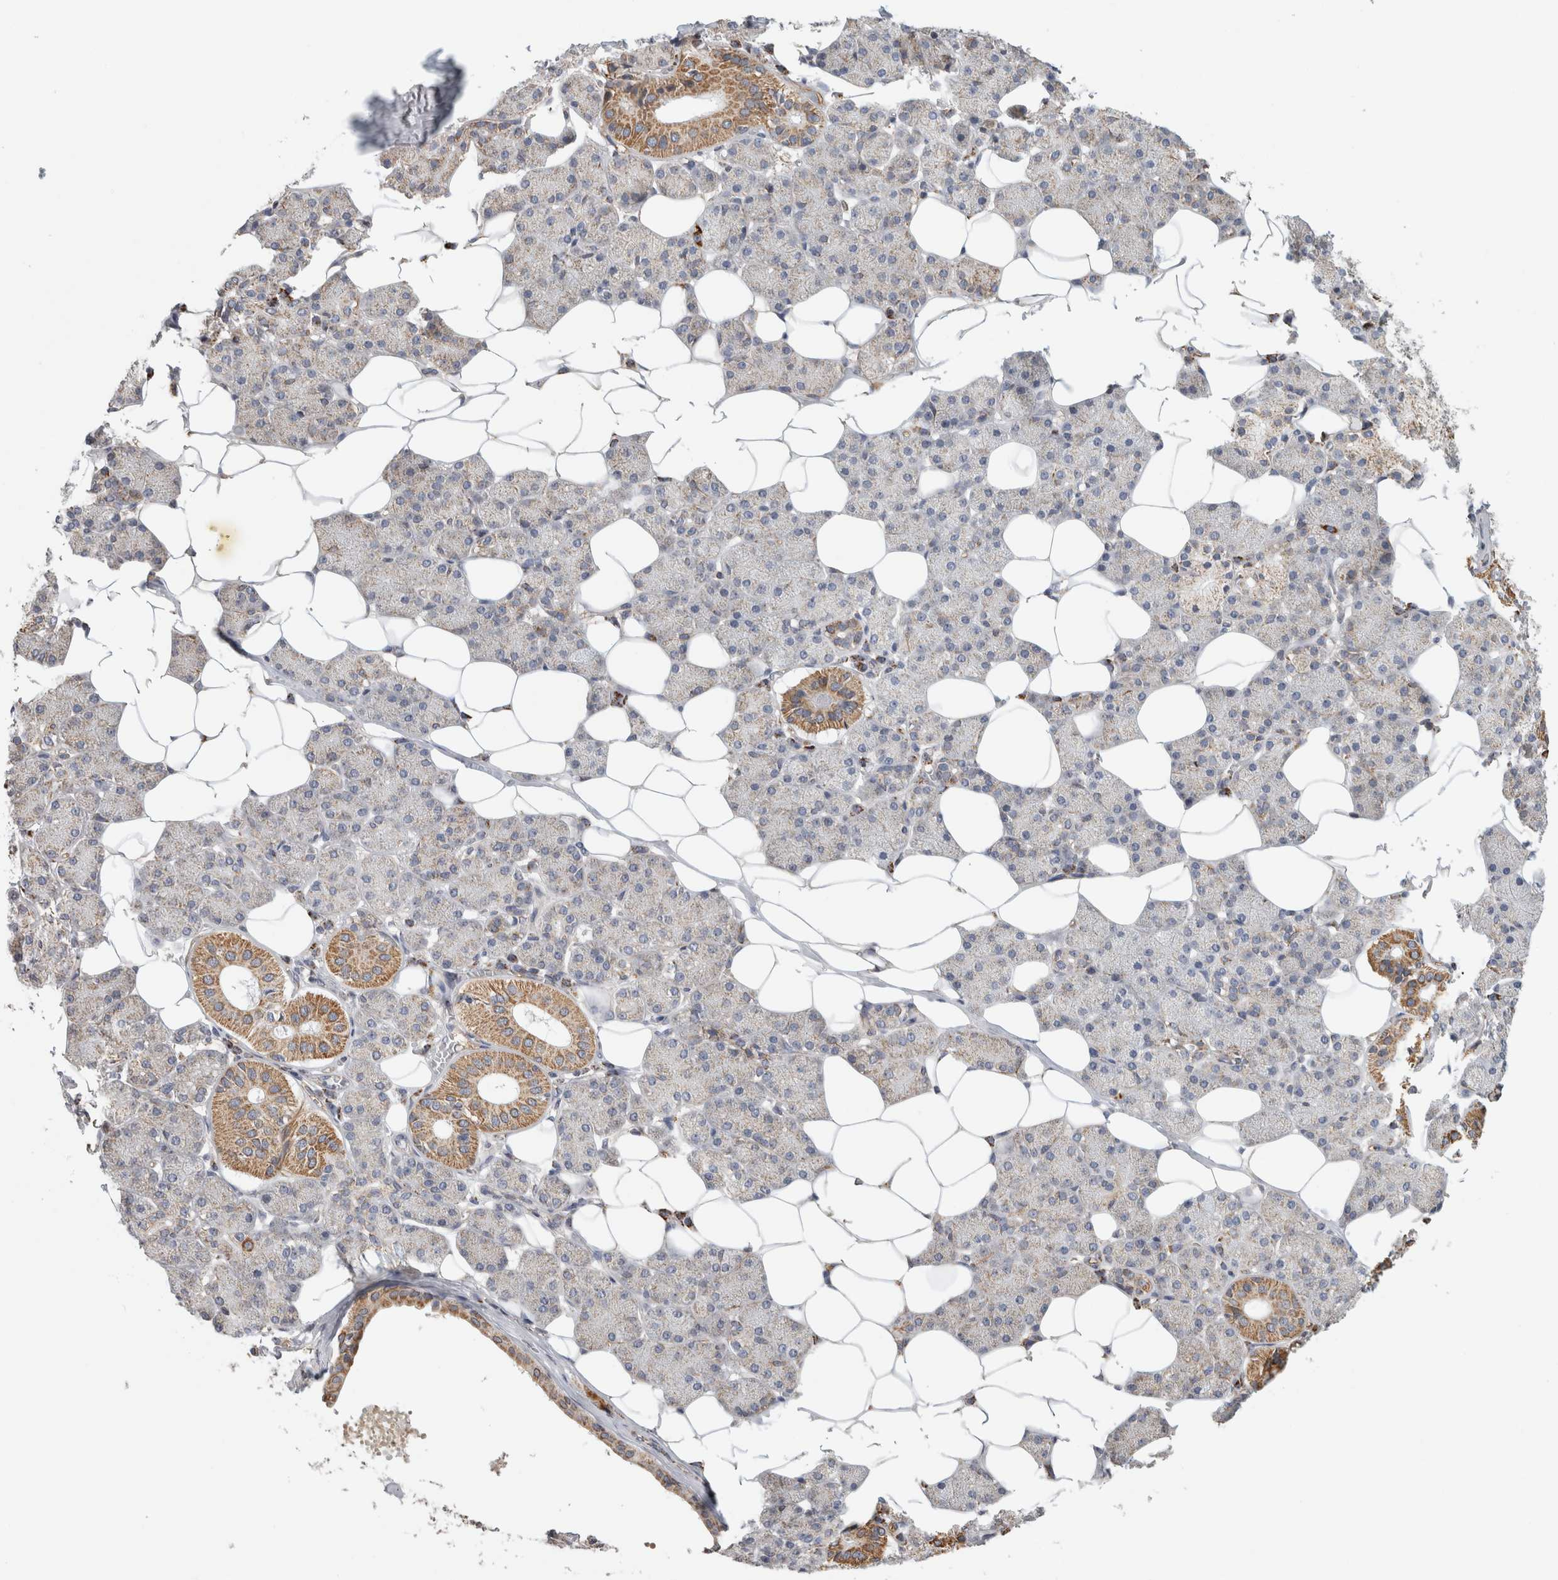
{"staining": {"intensity": "moderate", "quantity": "<25%", "location": "cytoplasmic/membranous"}, "tissue": "salivary gland", "cell_type": "Glandular cells", "image_type": "normal", "snomed": [{"axis": "morphology", "description": "Normal tissue, NOS"}, {"axis": "topography", "description": "Salivary gland"}], "caption": "This is a micrograph of IHC staining of unremarkable salivary gland, which shows moderate staining in the cytoplasmic/membranous of glandular cells.", "gene": "ST8SIA1", "patient": {"sex": "female", "age": 33}}